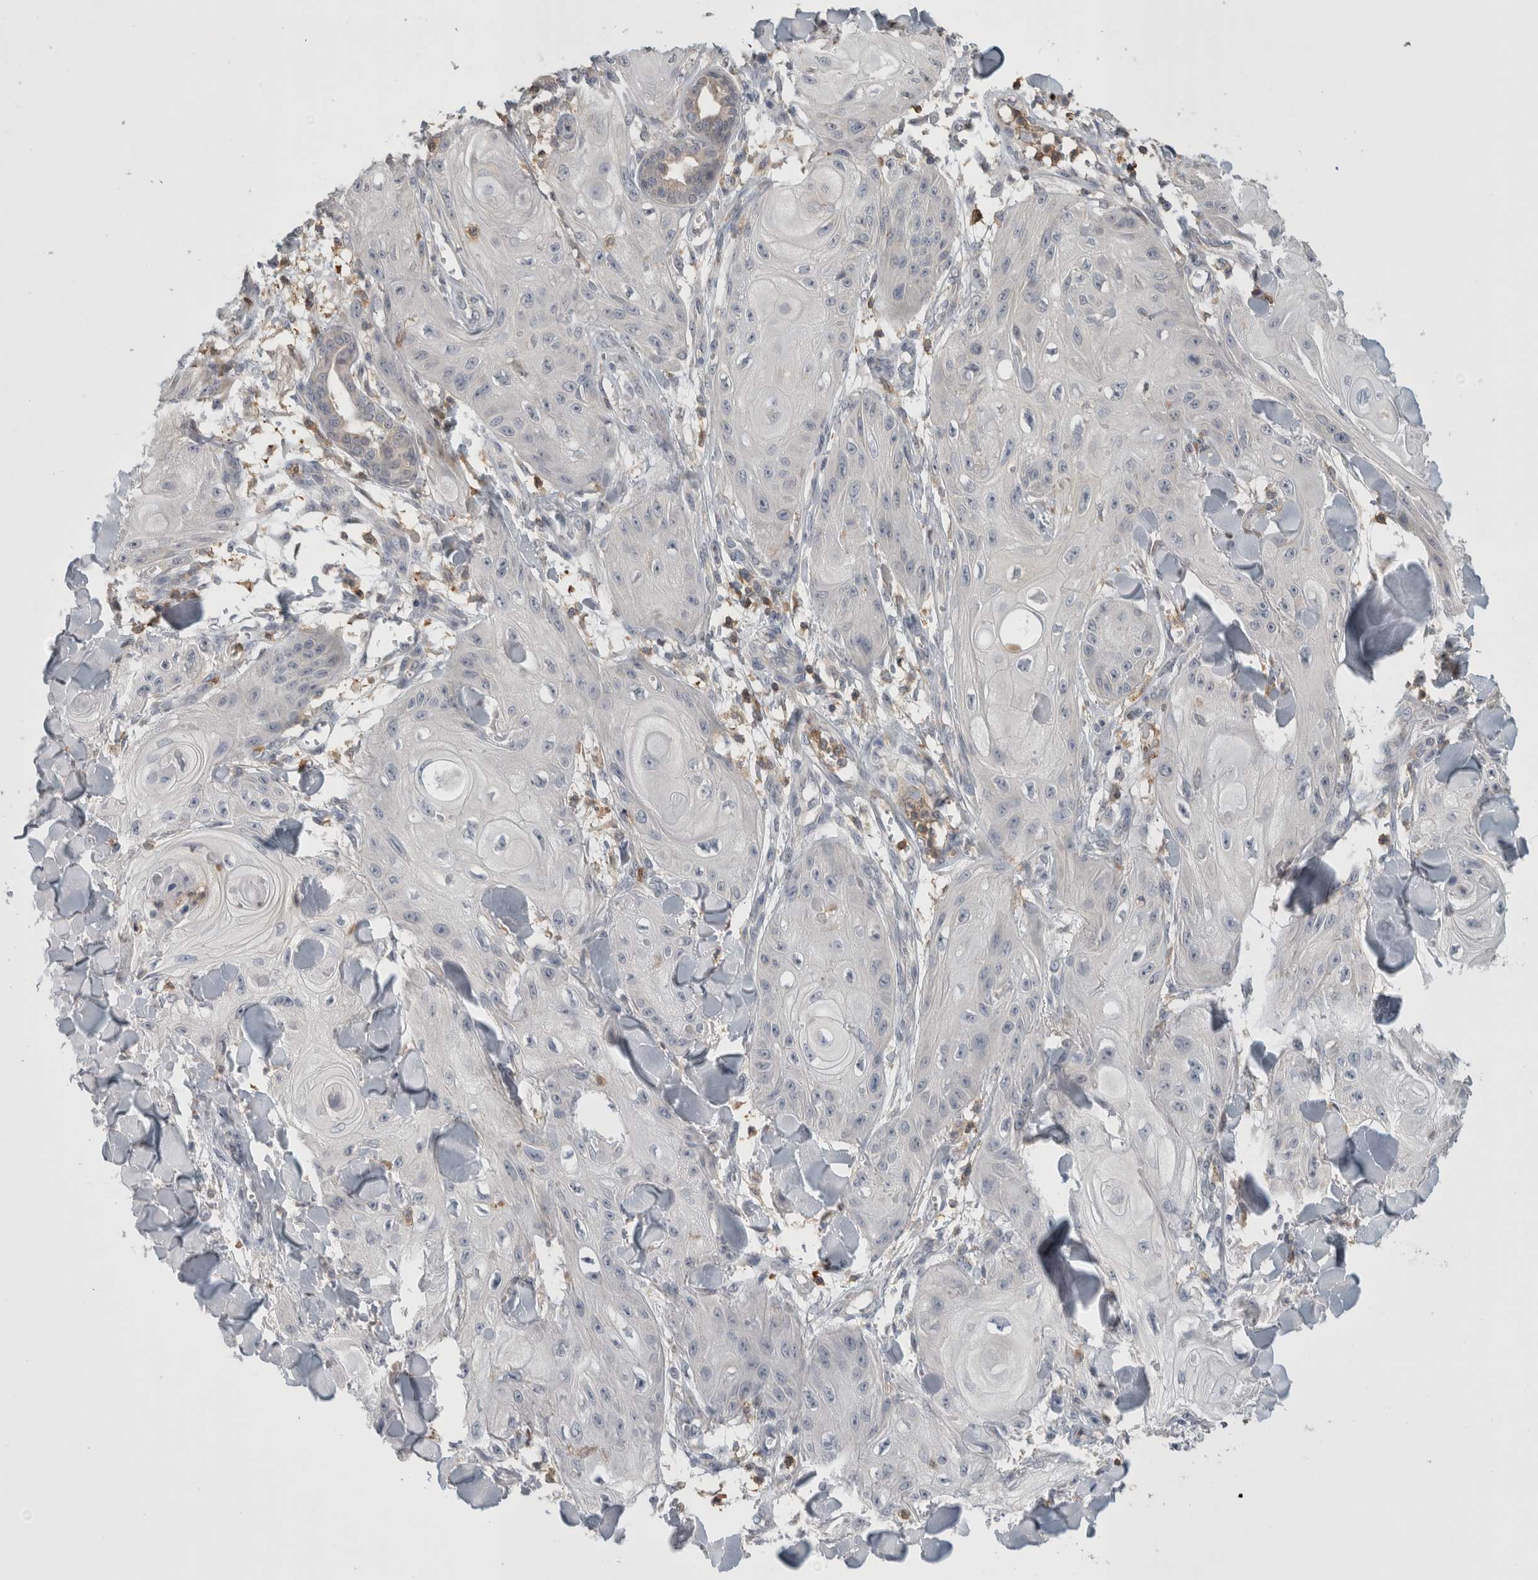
{"staining": {"intensity": "negative", "quantity": "none", "location": "none"}, "tissue": "skin cancer", "cell_type": "Tumor cells", "image_type": "cancer", "snomed": [{"axis": "morphology", "description": "Squamous cell carcinoma, NOS"}, {"axis": "topography", "description": "Skin"}], "caption": "Immunohistochemistry histopathology image of human skin squamous cell carcinoma stained for a protein (brown), which exhibits no positivity in tumor cells.", "gene": "GFRA2", "patient": {"sex": "male", "age": 74}}